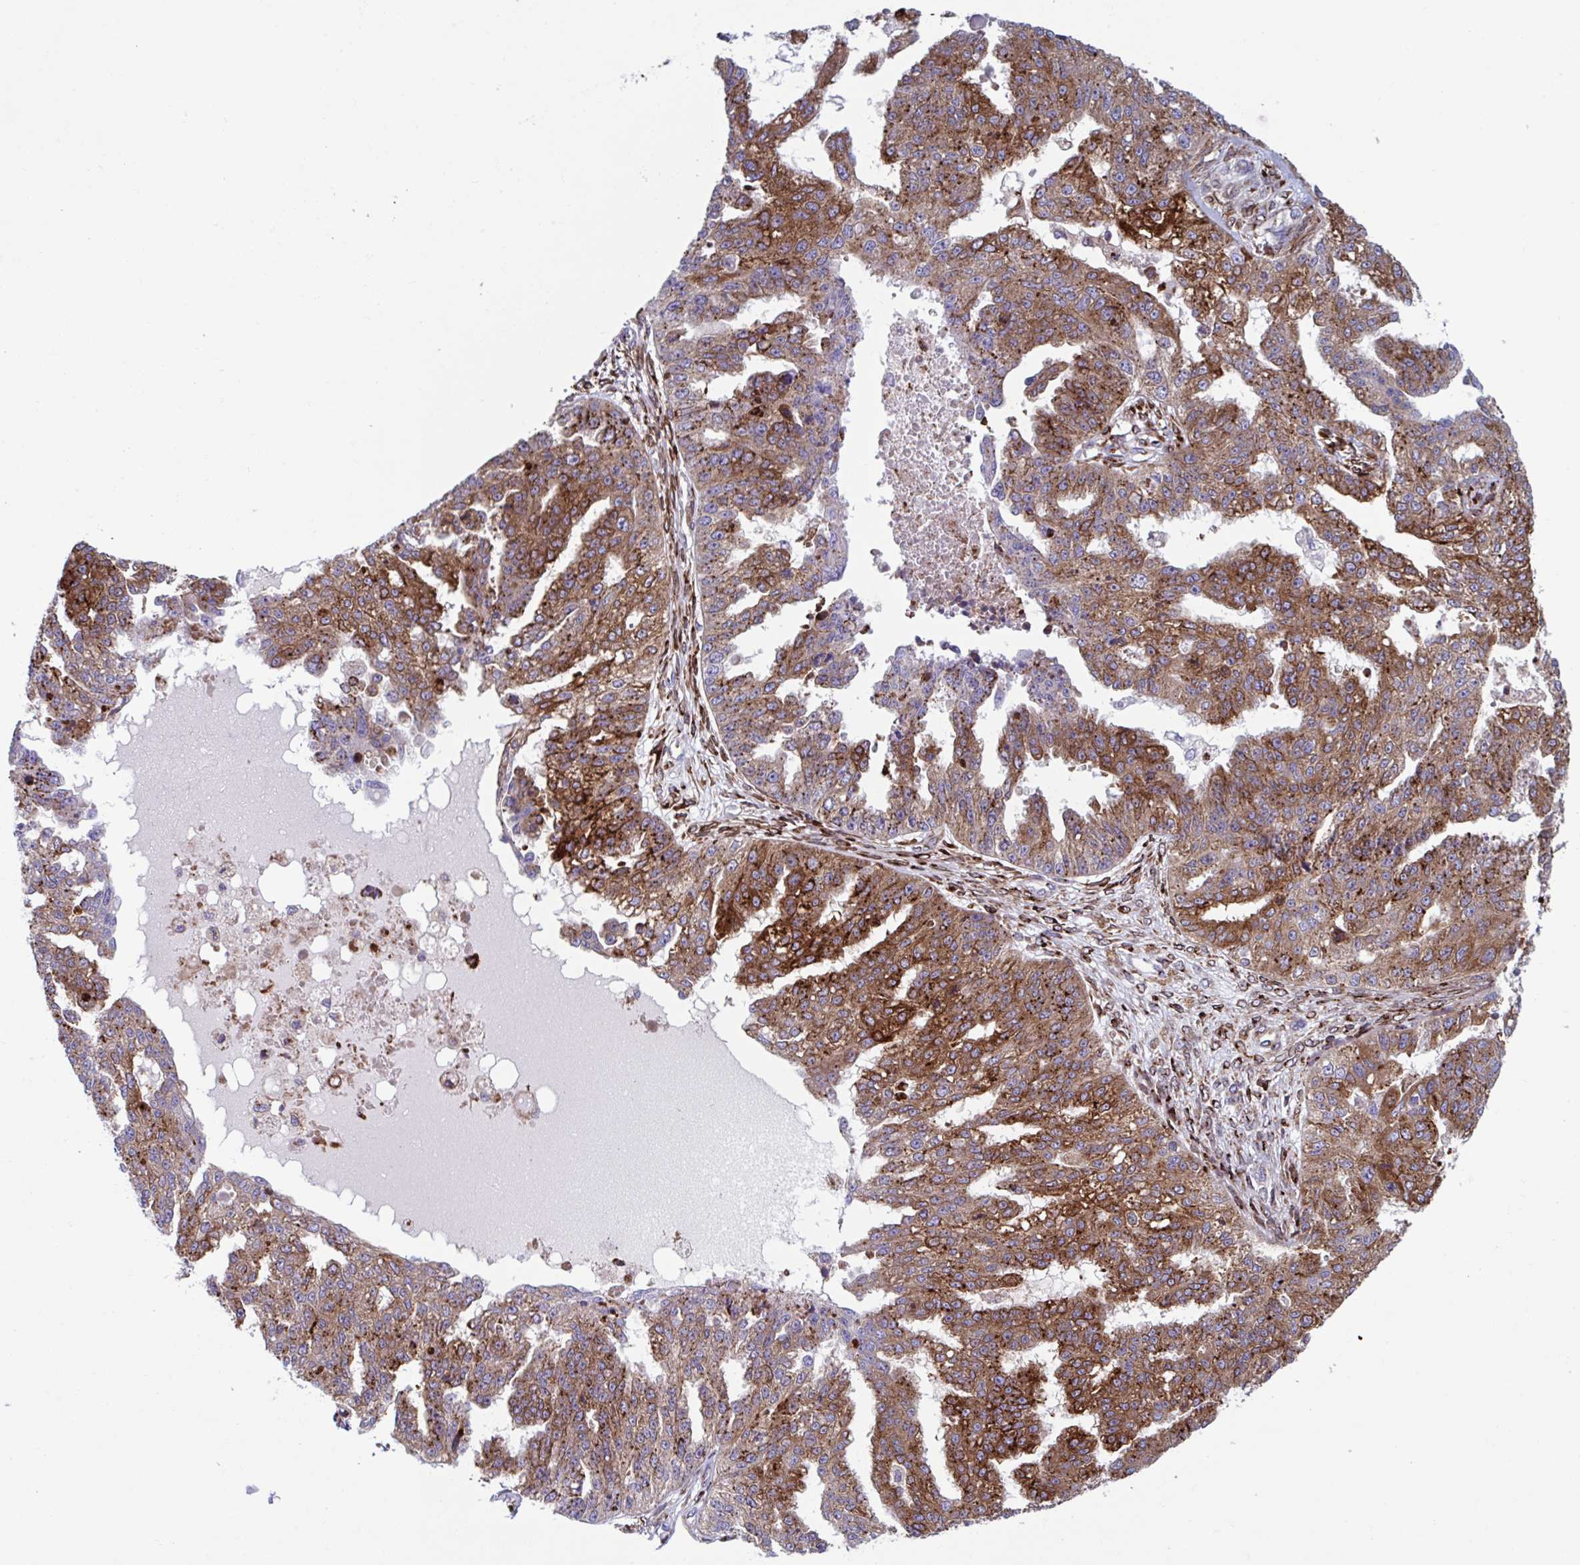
{"staining": {"intensity": "moderate", "quantity": ">75%", "location": "cytoplasmic/membranous"}, "tissue": "ovarian cancer", "cell_type": "Tumor cells", "image_type": "cancer", "snomed": [{"axis": "morphology", "description": "Cystadenocarcinoma, serous, NOS"}, {"axis": "topography", "description": "Ovary"}], "caption": "A brown stain shows moderate cytoplasmic/membranous staining of a protein in serous cystadenocarcinoma (ovarian) tumor cells. (DAB IHC with brightfield microscopy, high magnification).", "gene": "RFK", "patient": {"sex": "female", "age": 58}}